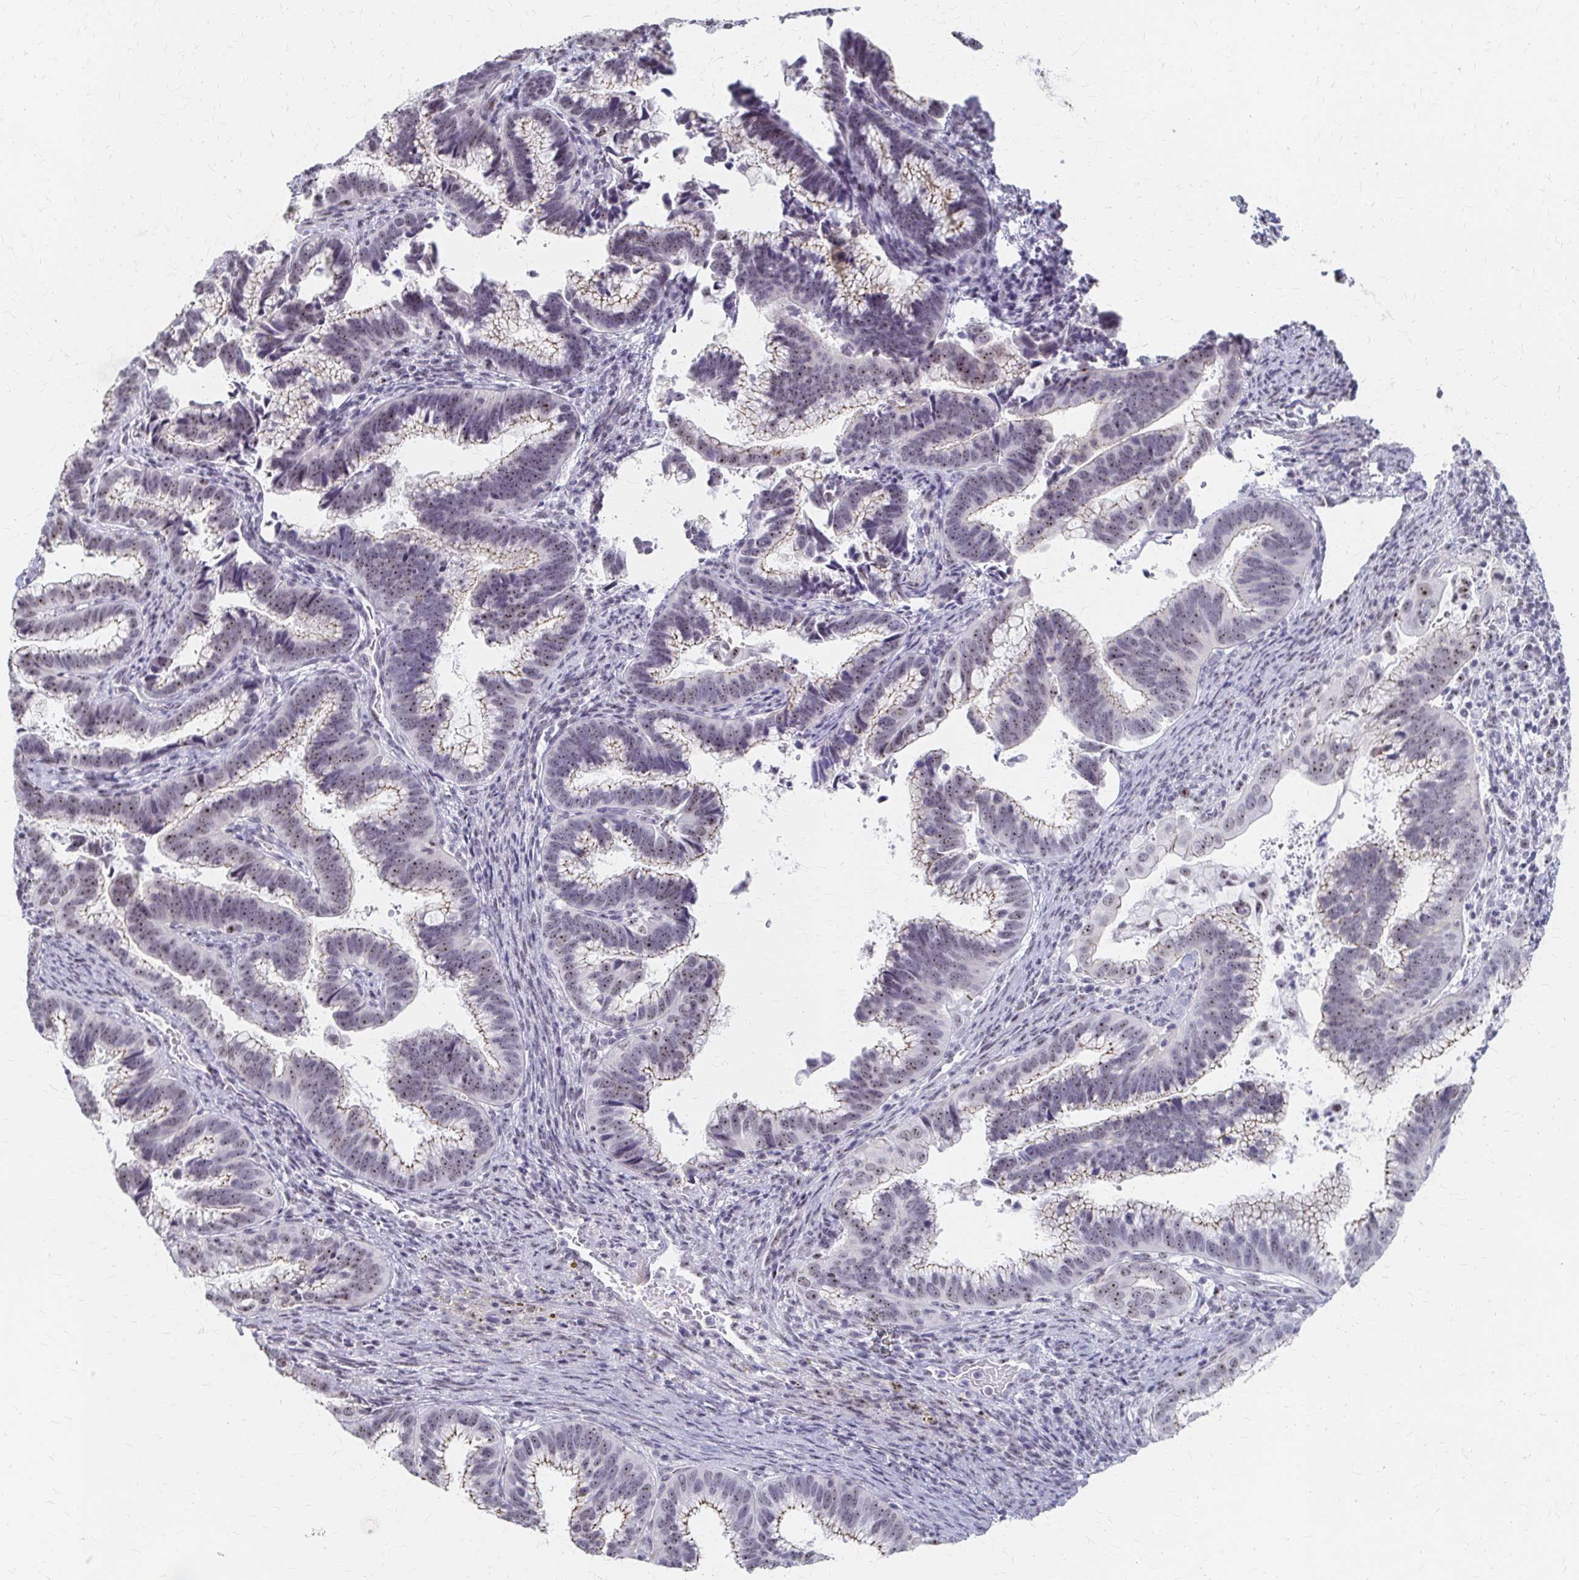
{"staining": {"intensity": "weak", "quantity": ">75%", "location": "cytoplasmic/membranous,nuclear"}, "tissue": "cervical cancer", "cell_type": "Tumor cells", "image_type": "cancer", "snomed": [{"axis": "morphology", "description": "Adenocarcinoma, NOS"}, {"axis": "topography", "description": "Cervix"}], "caption": "A micrograph of human adenocarcinoma (cervical) stained for a protein reveals weak cytoplasmic/membranous and nuclear brown staining in tumor cells.", "gene": "PES1", "patient": {"sex": "female", "age": 61}}